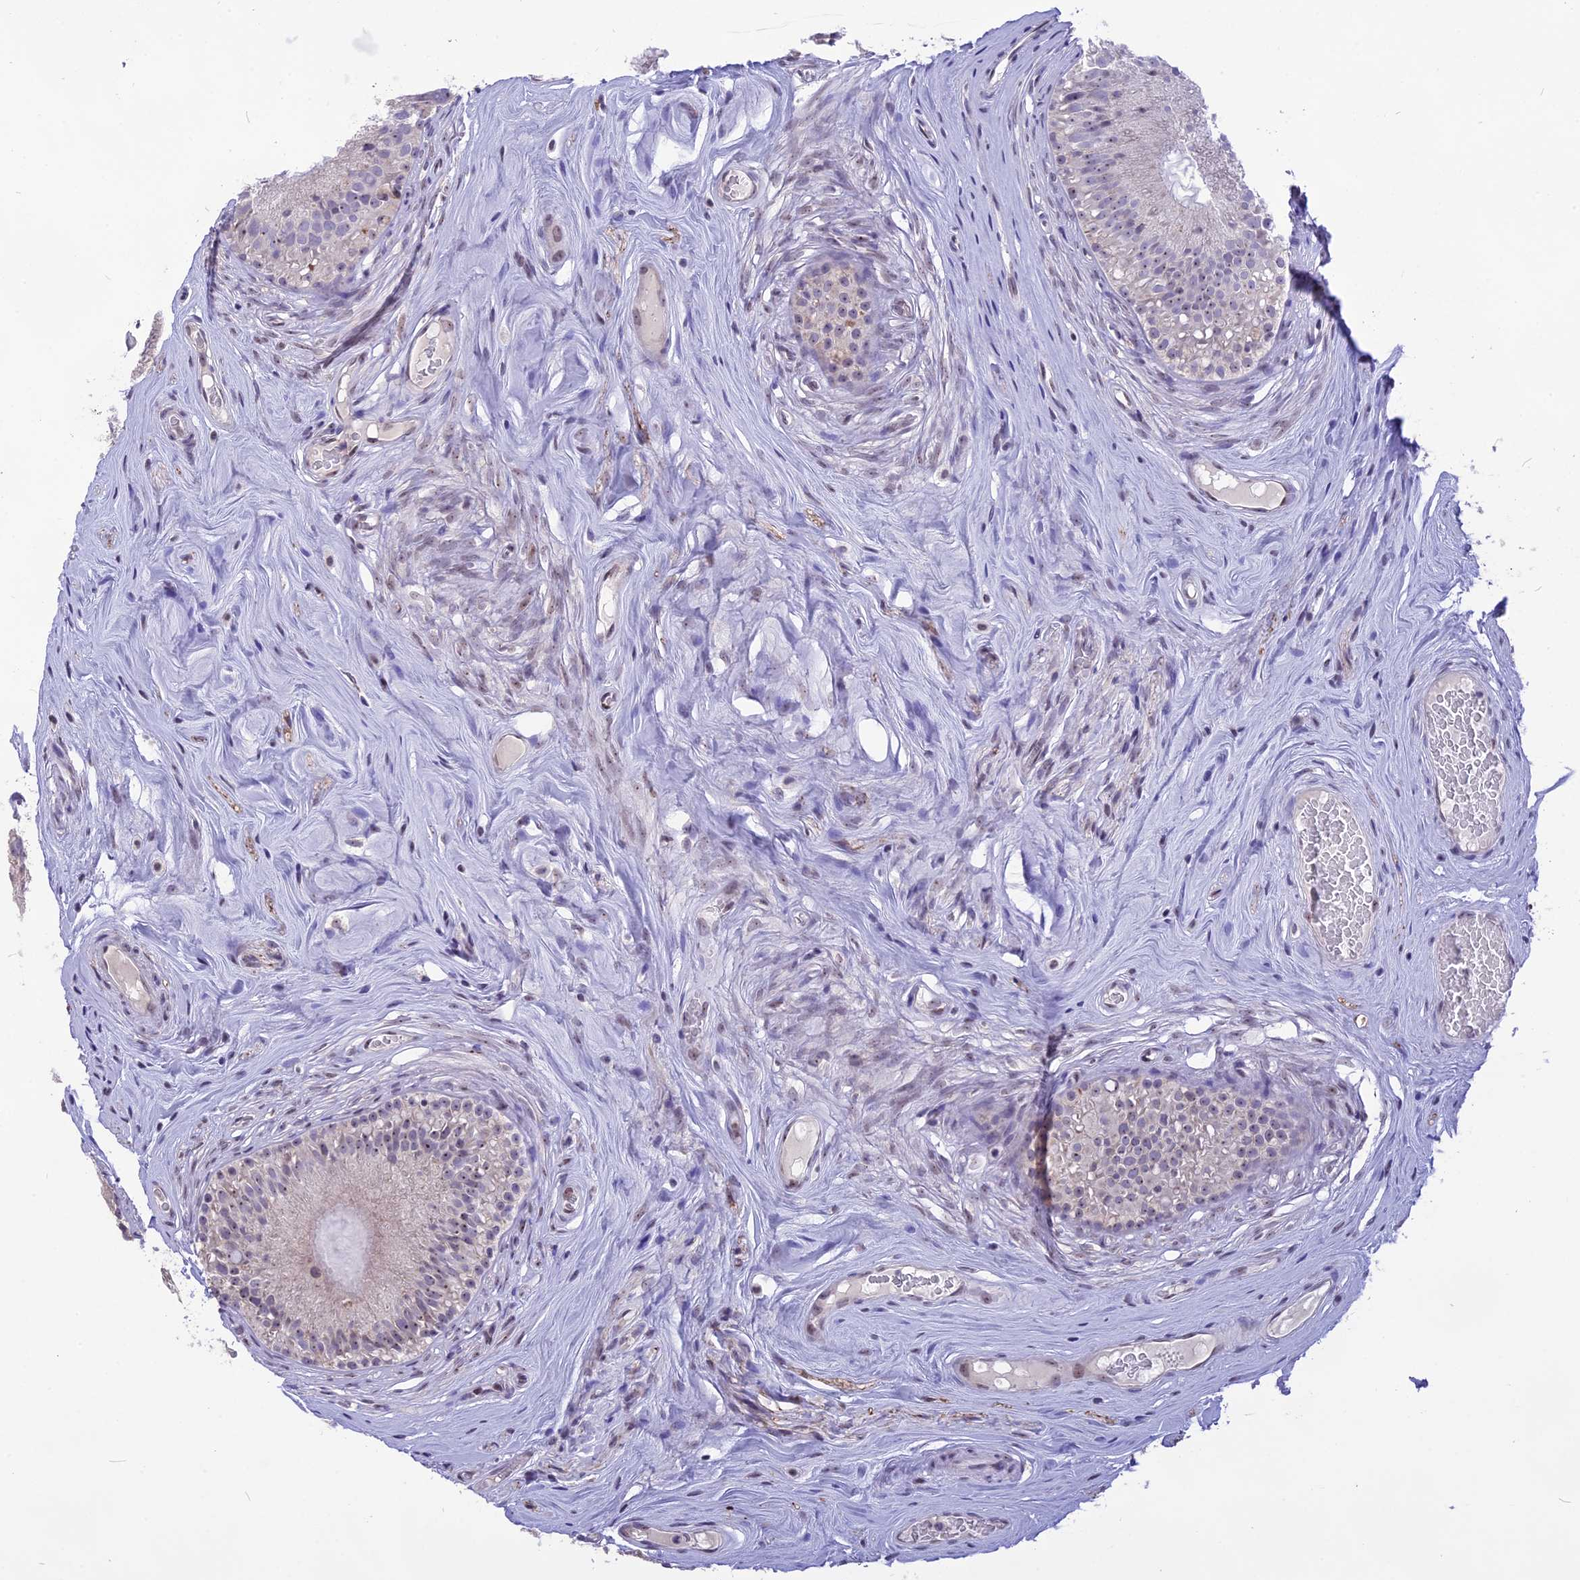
{"staining": {"intensity": "weak", "quantity": "<25%", "location": "nuclear"}, "tissue": "epididymis", "cell_type": "Glandular cells", "image_type": "normal", "snomed": [{"axis": "morphology", "description": "Normal tissue, NOS"}, {"axis": "topography", "description": "Epididymis"}], "caption": "This is a histopathology image of immunohistochemistry (IHC) staining of unremarkable epididymis, which shows no expression in glandular cells.", "gene": "CMSS1", "patient": {"sex": "male", "age": 45}}